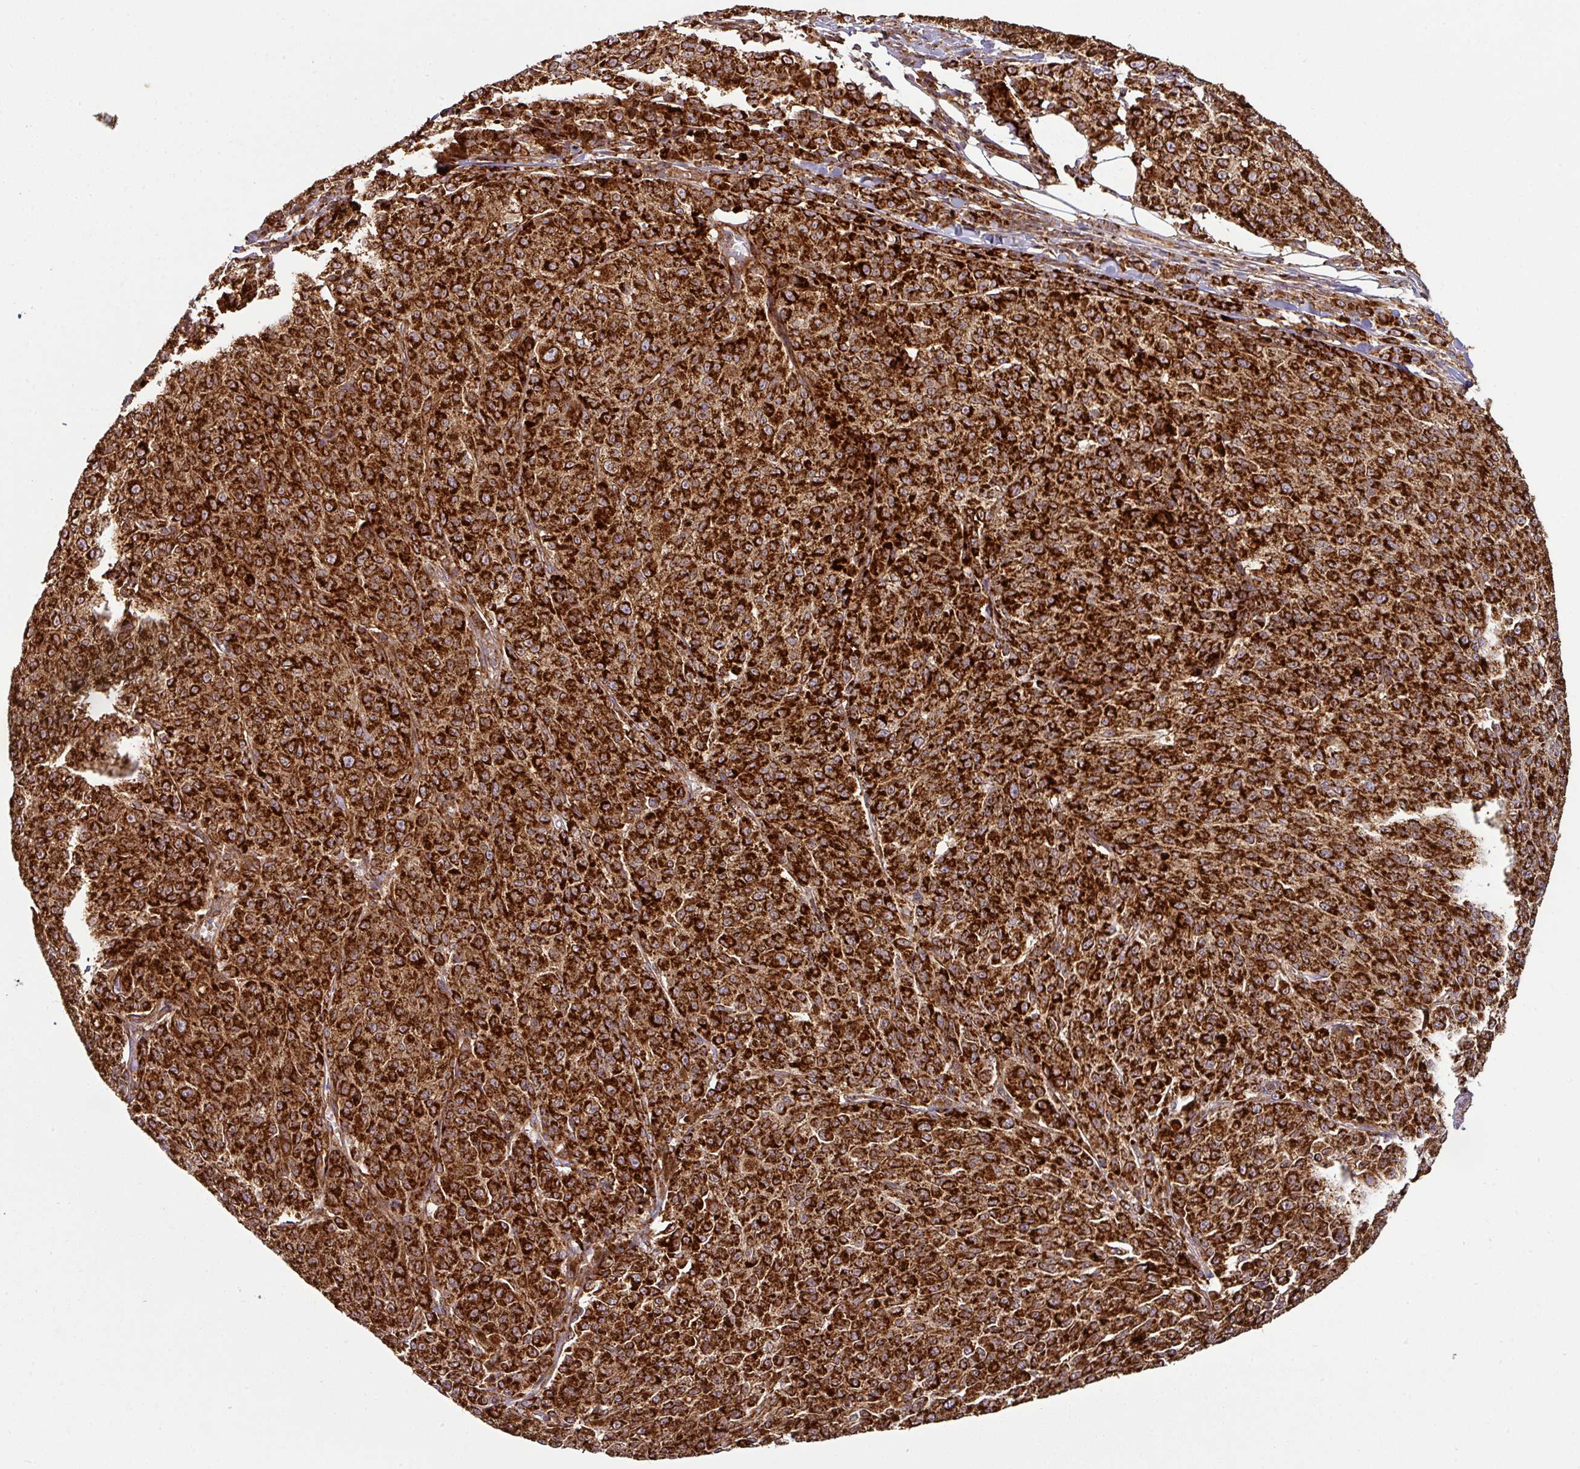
{"staining": {"intensity": "strong", "quantity": ">75%", "location": "cytoplasmic/membranous"}, "tissue": "melanoma", "cell_type": "Tumor cells", "image_type": "cancer", "snomed": [{"axis": "morphology", "description": "Malignant melanoma, NOS"}, {"axis": "topography", "description": "Skin"}], "caption": "Tumor cells reveal high levels of strong cytoplasmic/membranous staining in about >75% of cells in human malignant melanoma. The staining is performed using DAB (3,3'-diaminobenzidine) brown chromogen to label protein expression. The nuclei are counter-stained blue using hematoxylin.", "gene": "TRAP1", "patient": {"sex": "female", "age": 52}}